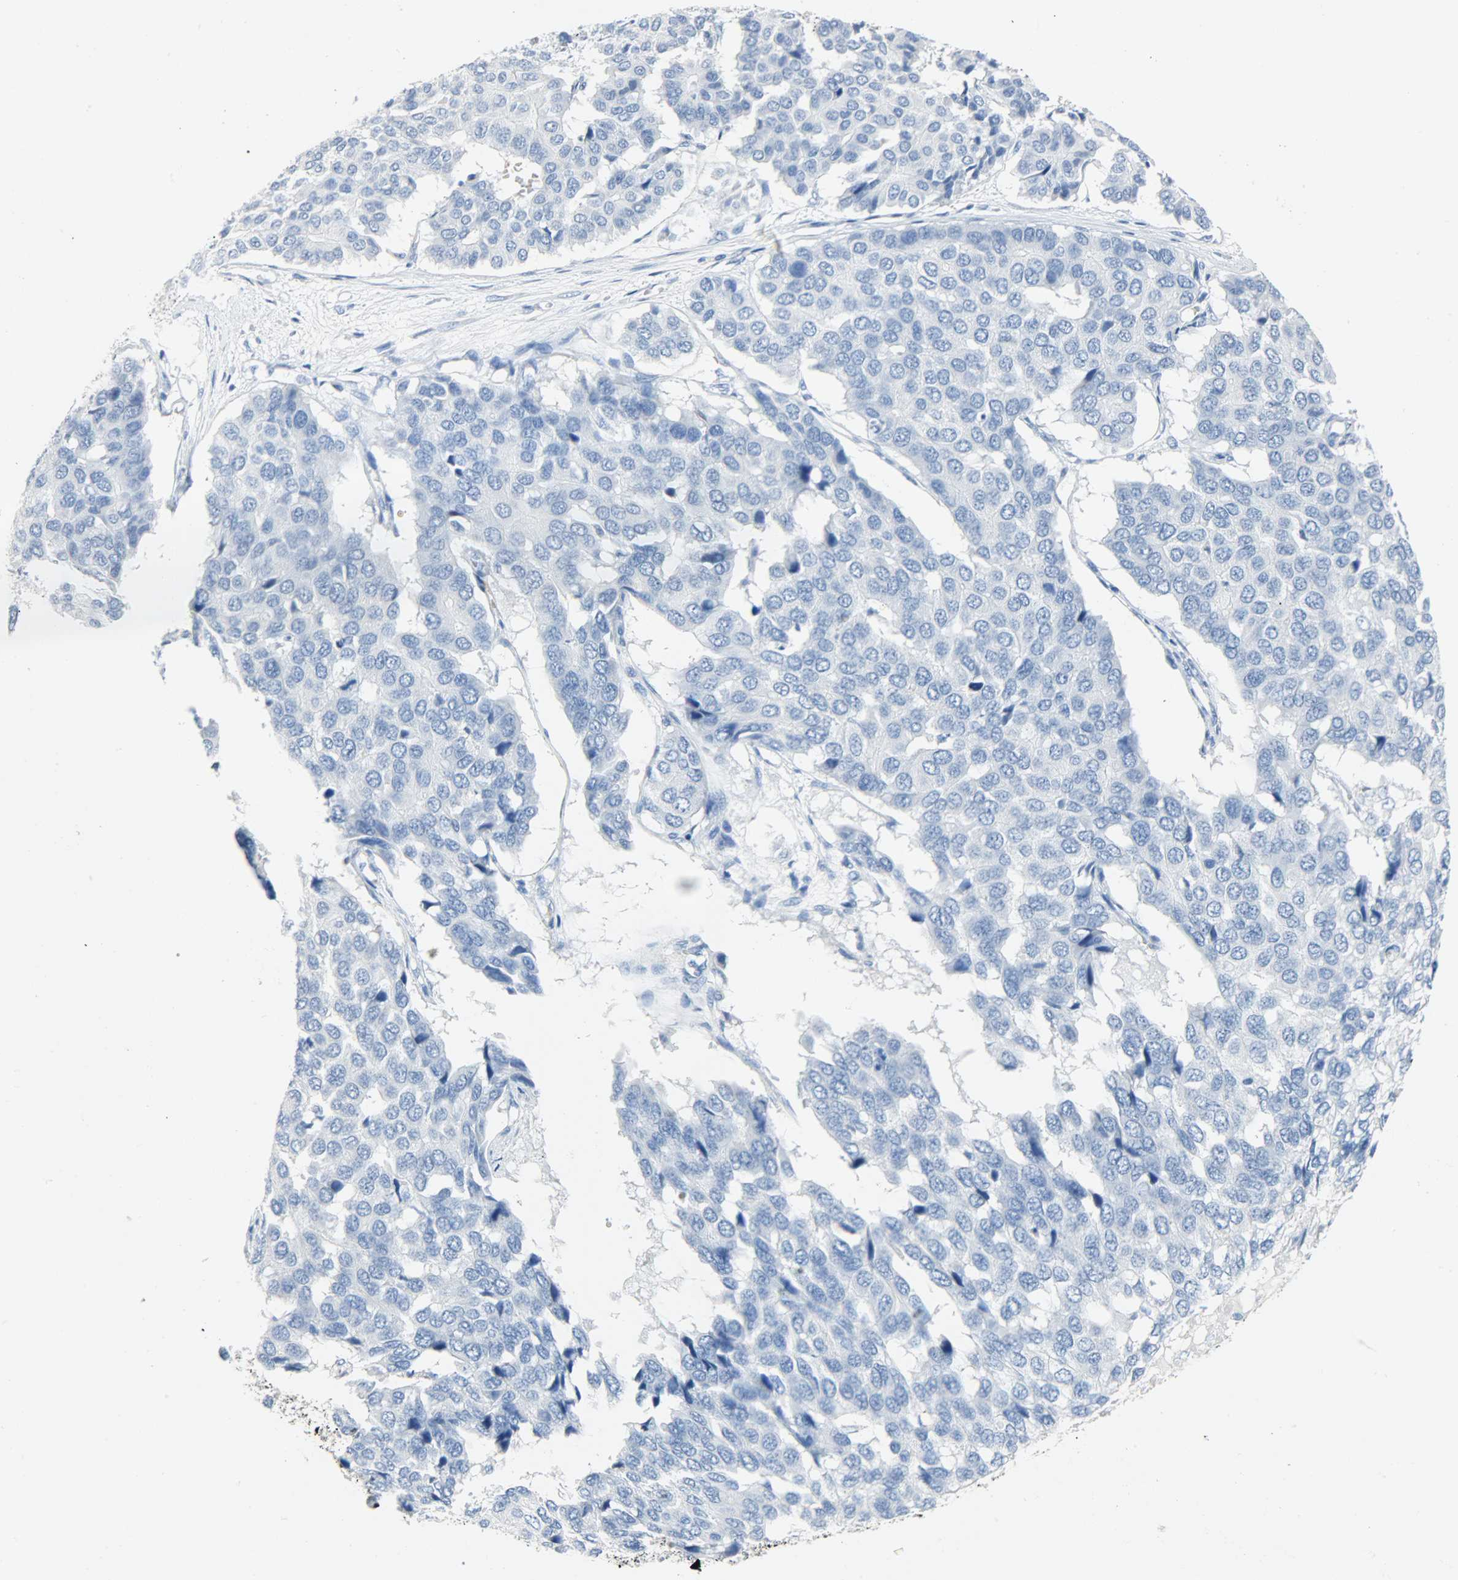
{"staining": {"intensity": "negative", "quantity": "none", "location": "none"}, "tissue": "pancreatic cancer", "cell_type": "Tumor cells", "image_type": "cancer", "snomed": [{"axis": "morphology", "description": "Adenocarcinoma, NOS"}, {"axis": "topography", "description": "Pancreas"}], "caption": "Tumor cells are negative for protein expression in human pancreatic cancer. (DAB immunohistochemistry (IHC) visualized using brightfield microscopy, high magnification).", "gene": "CA3", "patient": {"sex": "male", "age": 50}}